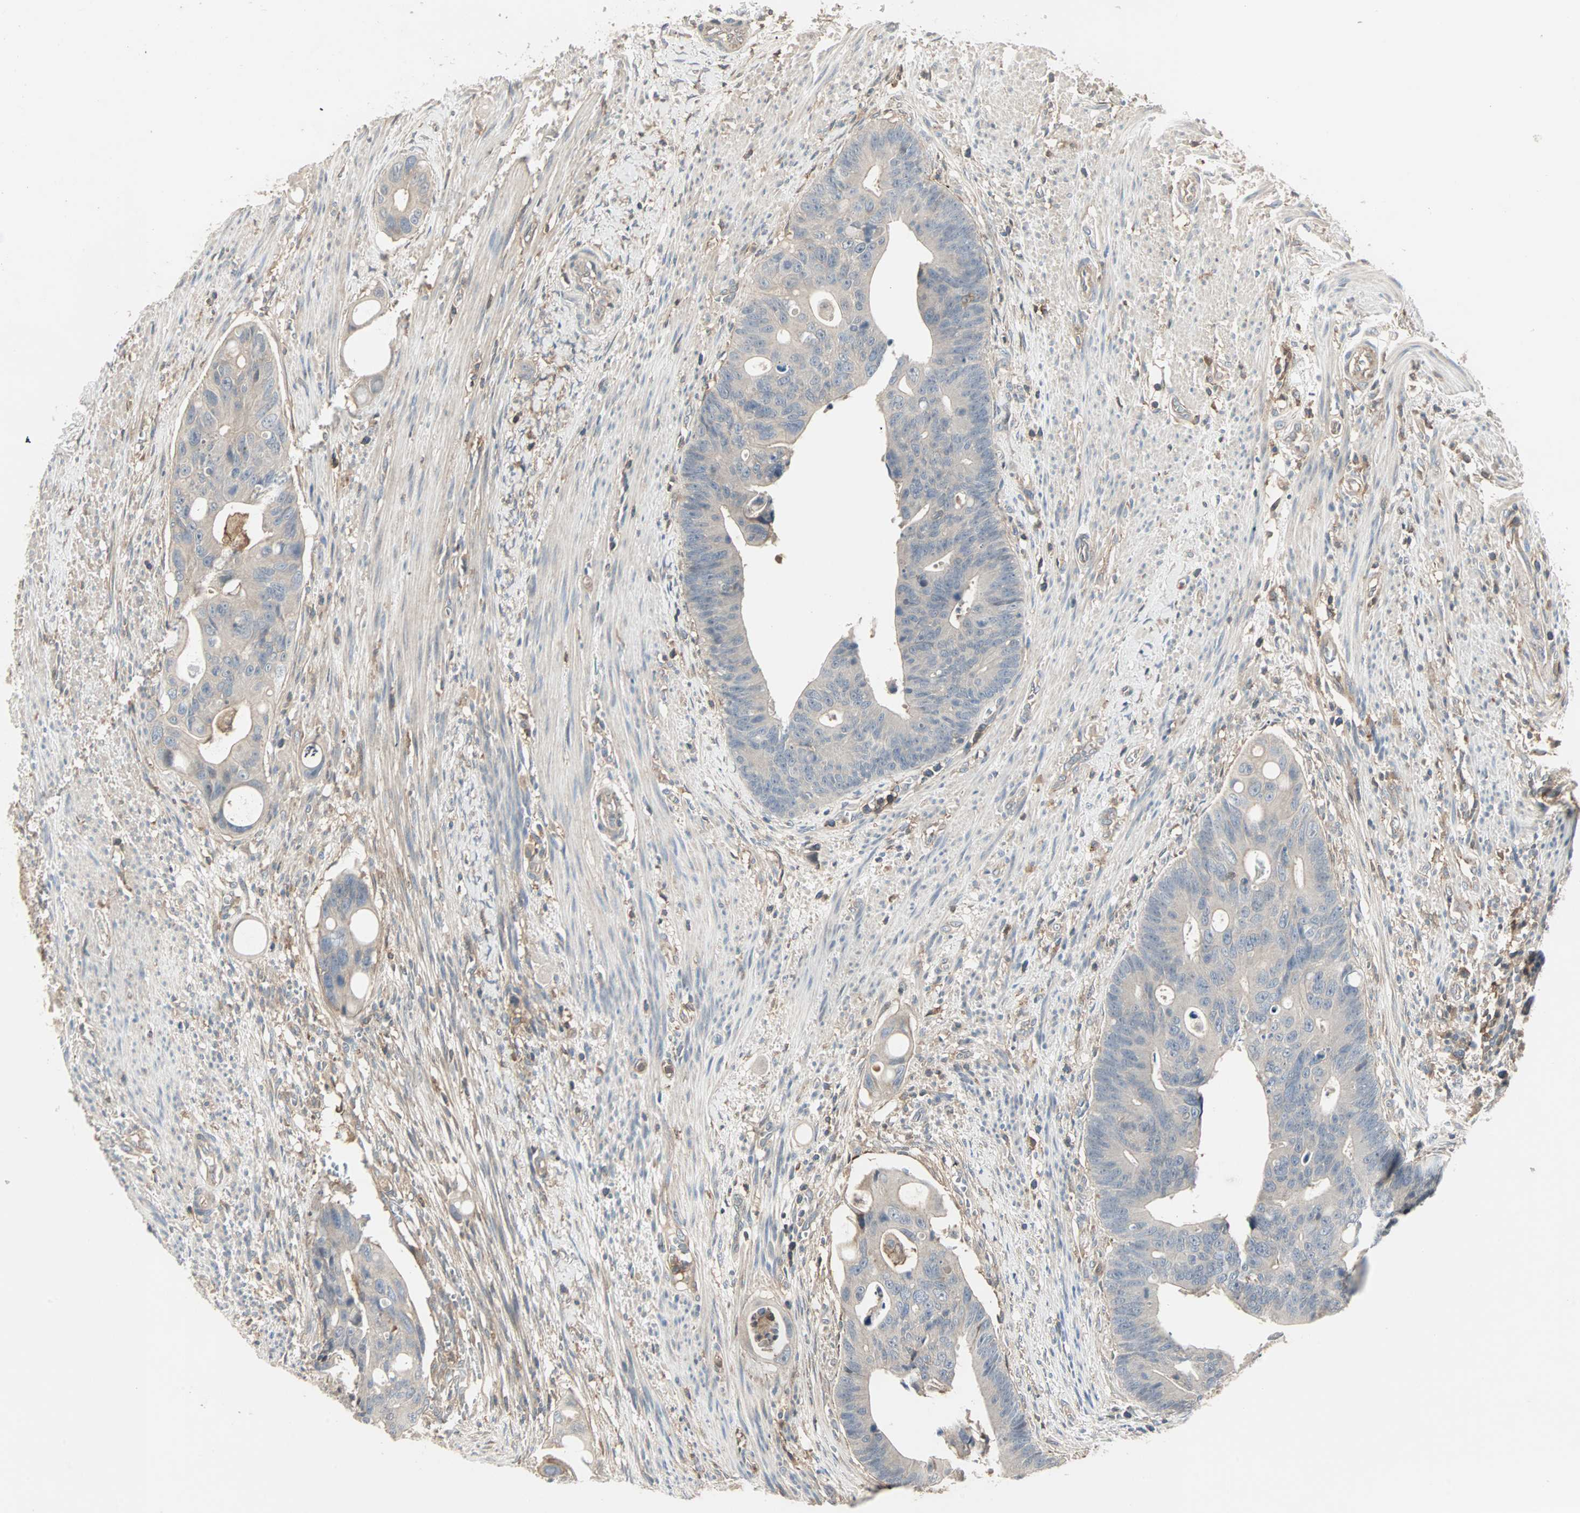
{"staining": {"intensity": "weak", "quantity": ">75%", "location": "cytoplasmic/membranous"}, "tissue": "colorectal cancer", "cell_type": "Tumor cells", "image_type": "cancer", "snomed": [{"axis": "morphology", "description": "Adenocarcinoma, NOS"}, {"axis": "topography", "description": "Colon"}], "caption": "Immunohistochemistry (IHC) (DAB) staining of adenocarcinoma (colorectal) reveals weak cytoplasmic/membranous protein staining in approximately >75% of tumor cells.", "gene": "GNAI2", "patient": {"sex": "female", "age": 57}}